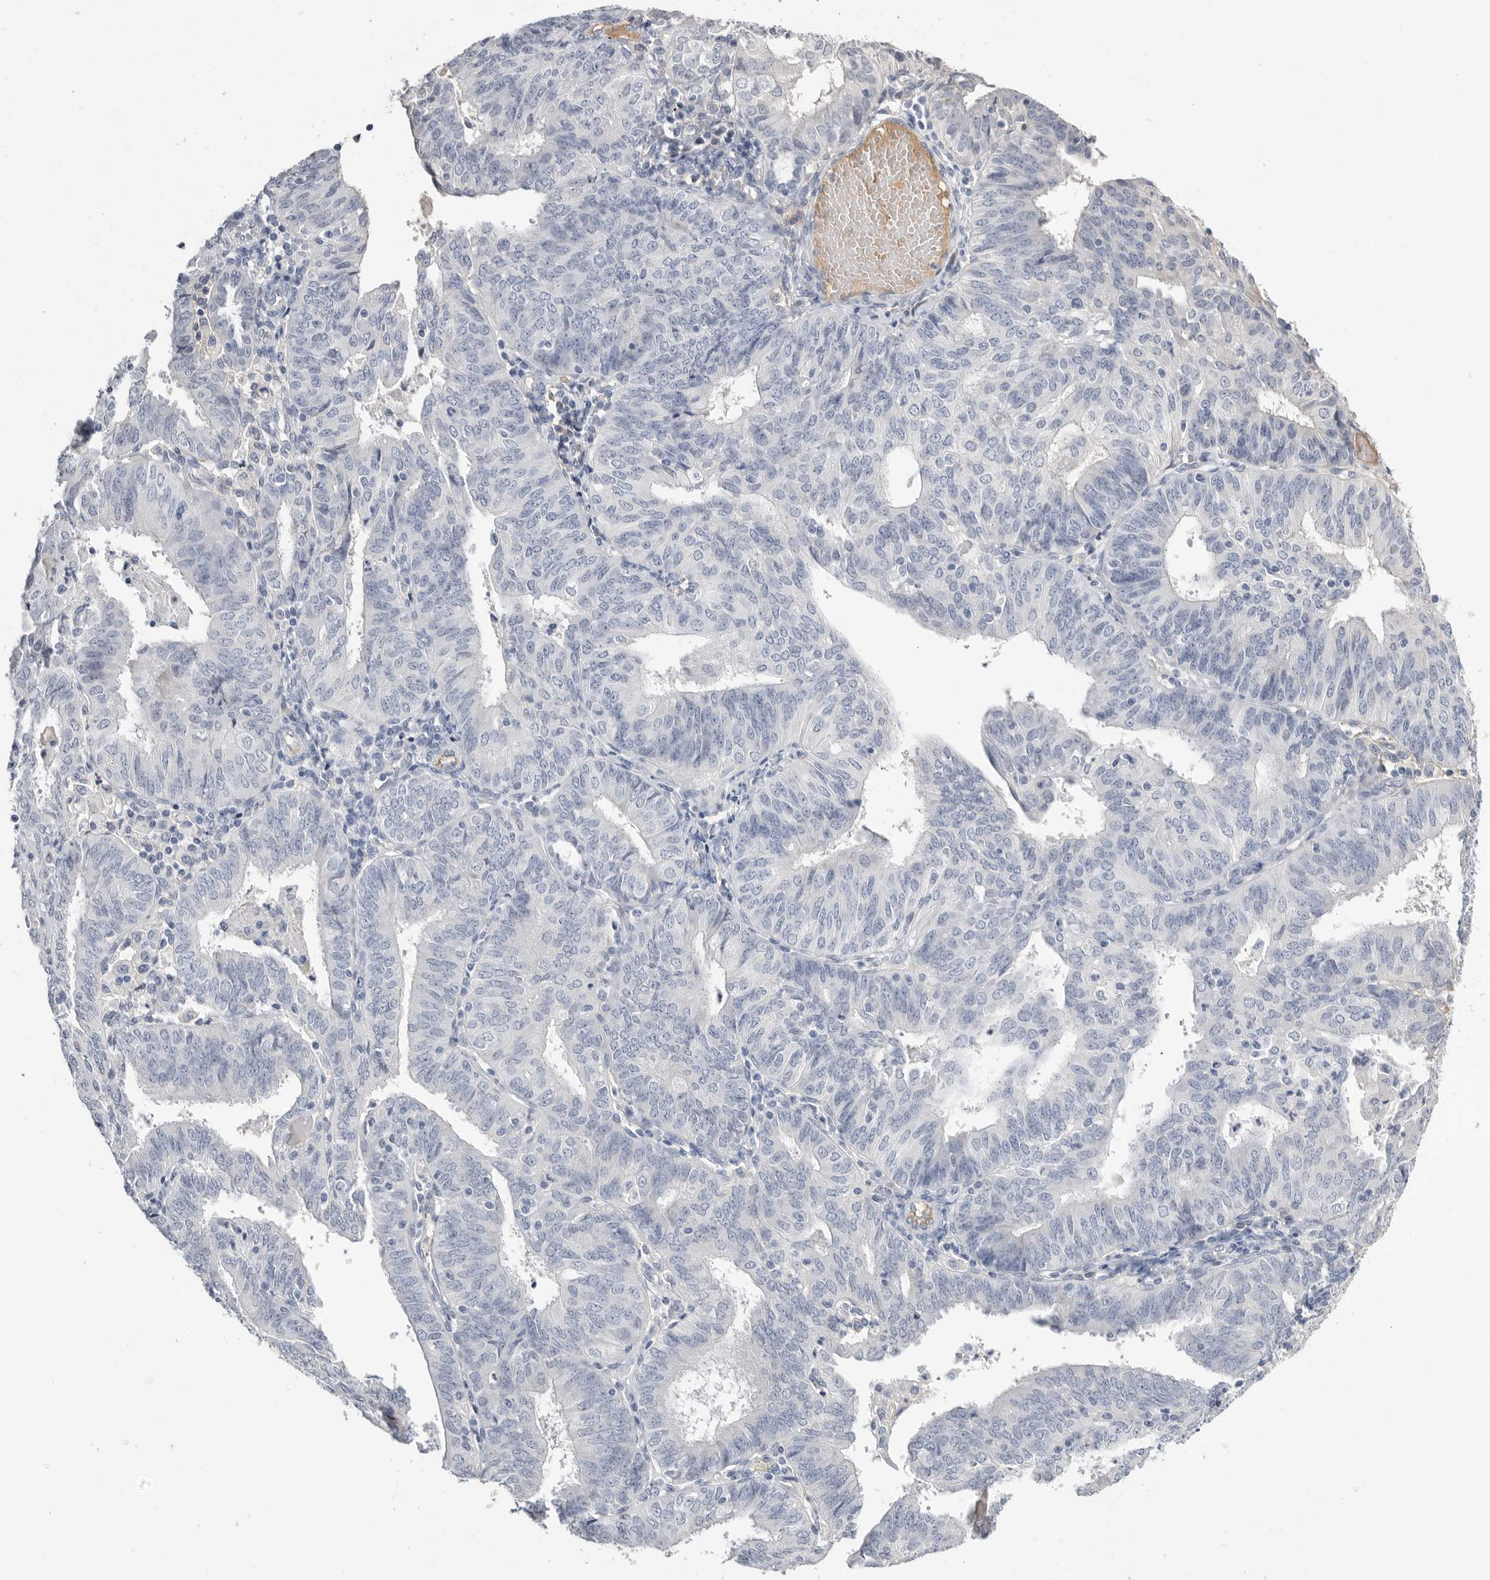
{"staining": {"intensity": "negative", "quantity": "none", "location": "none"}, "tissue": "endometrial cancer", "cell_type": "Tumor cells", "image_type": "cancer", "snomed": [{"axis": "morphology", "description": "Adenocarcinoma, NOS"}, {"axis": "topography", "description": "Endometrium"}], "caption": "Histopathology image shows no significant protein expression in tumor cells of endometrial adenocarcinoma.", "gene": "APOA2", "patient": {"sex": "female", "age": 58}}